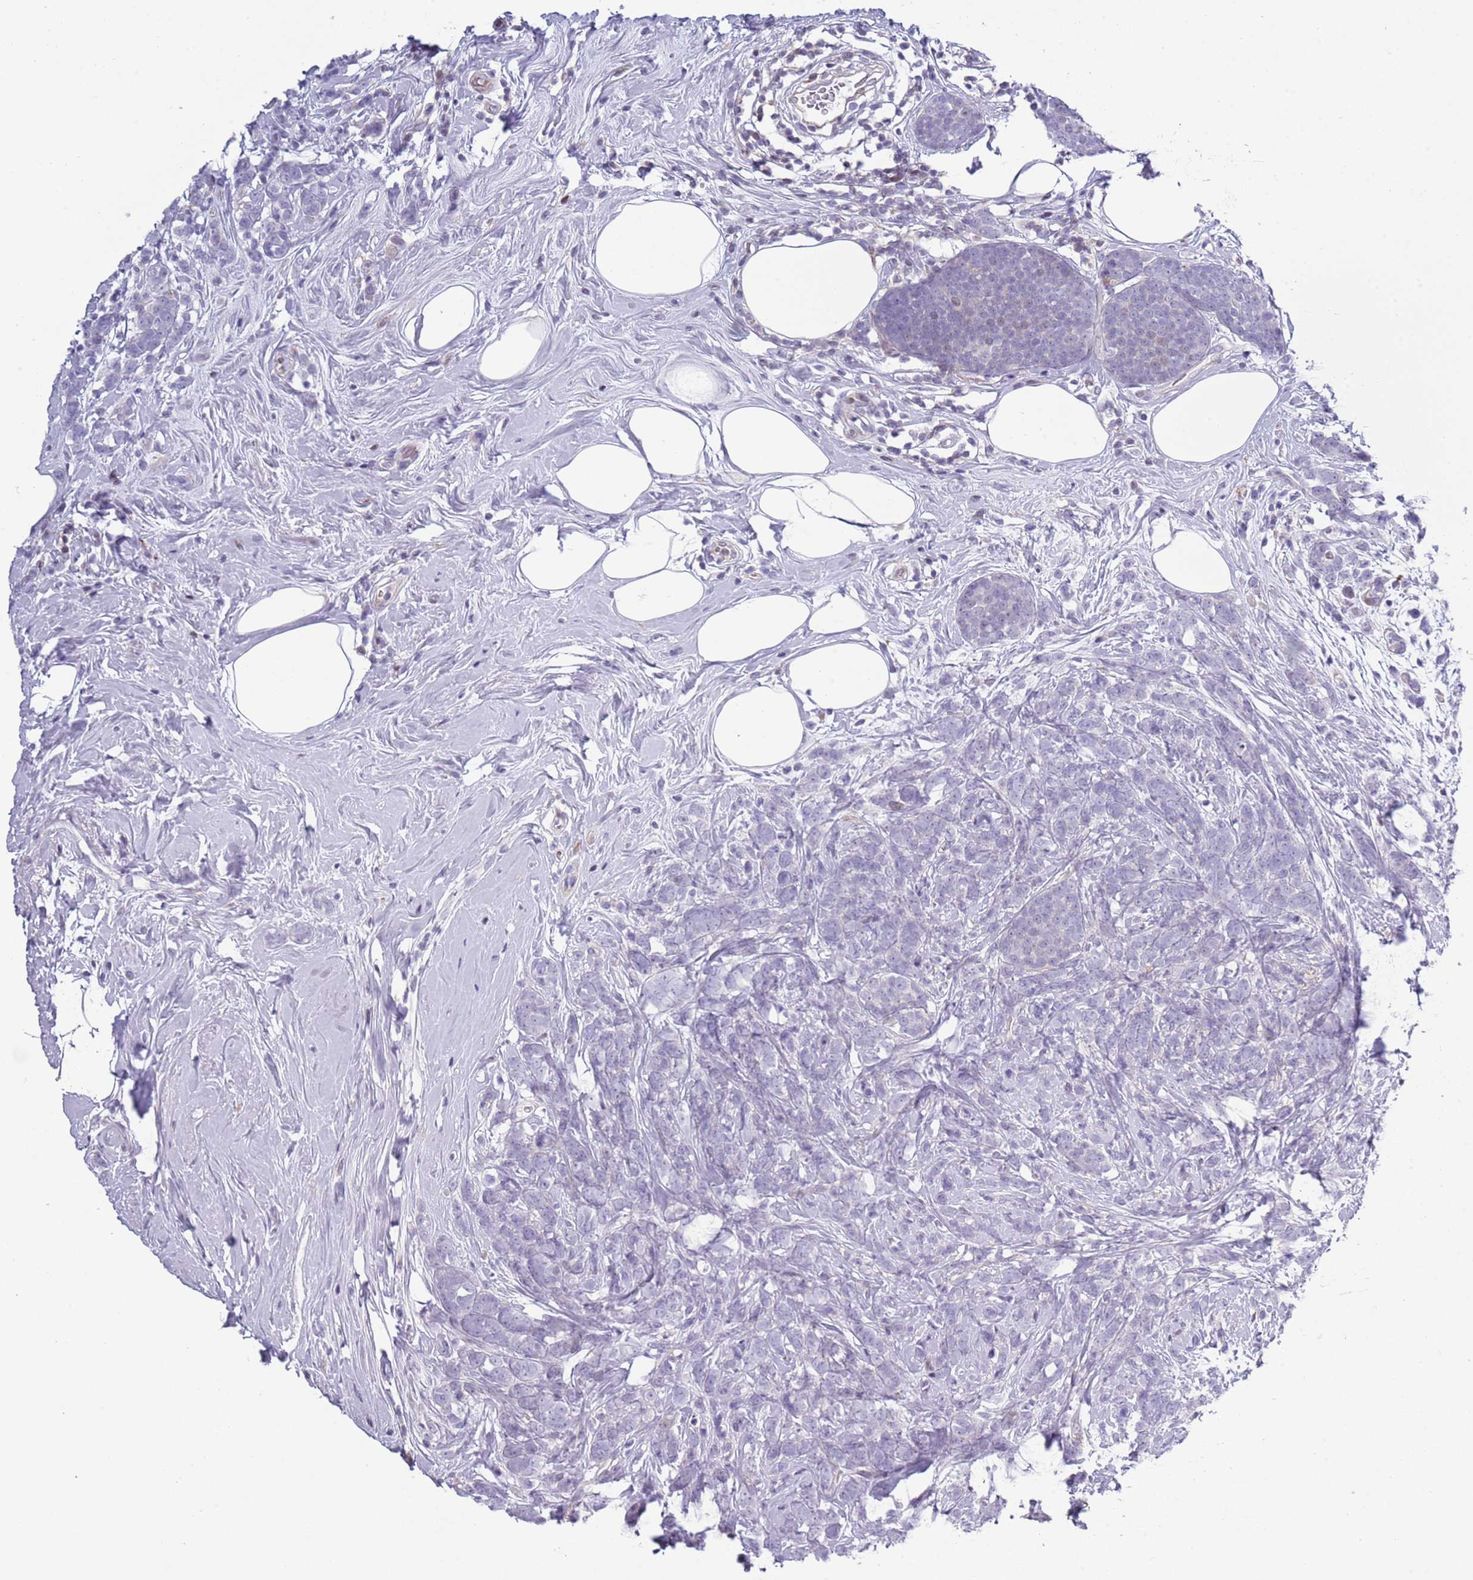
{"staining": {"intensity": "negative", "quantity": "none", "location": "none"}, "tissue": "breast cancer", "cell_type": "Tumor cells", "image_type": "cancer", "snomed": [{"axis": "morphology", "description": "Lobular carcinoma"}, {"axis": "topography", "description": "Breast"}], "caption": "Photomicrograph shows no protein positivity in tumor cells of breast lobular carcinoma tissue.", "gene": "NBPF6", "patient": {"sex": "female", "age": 58}}